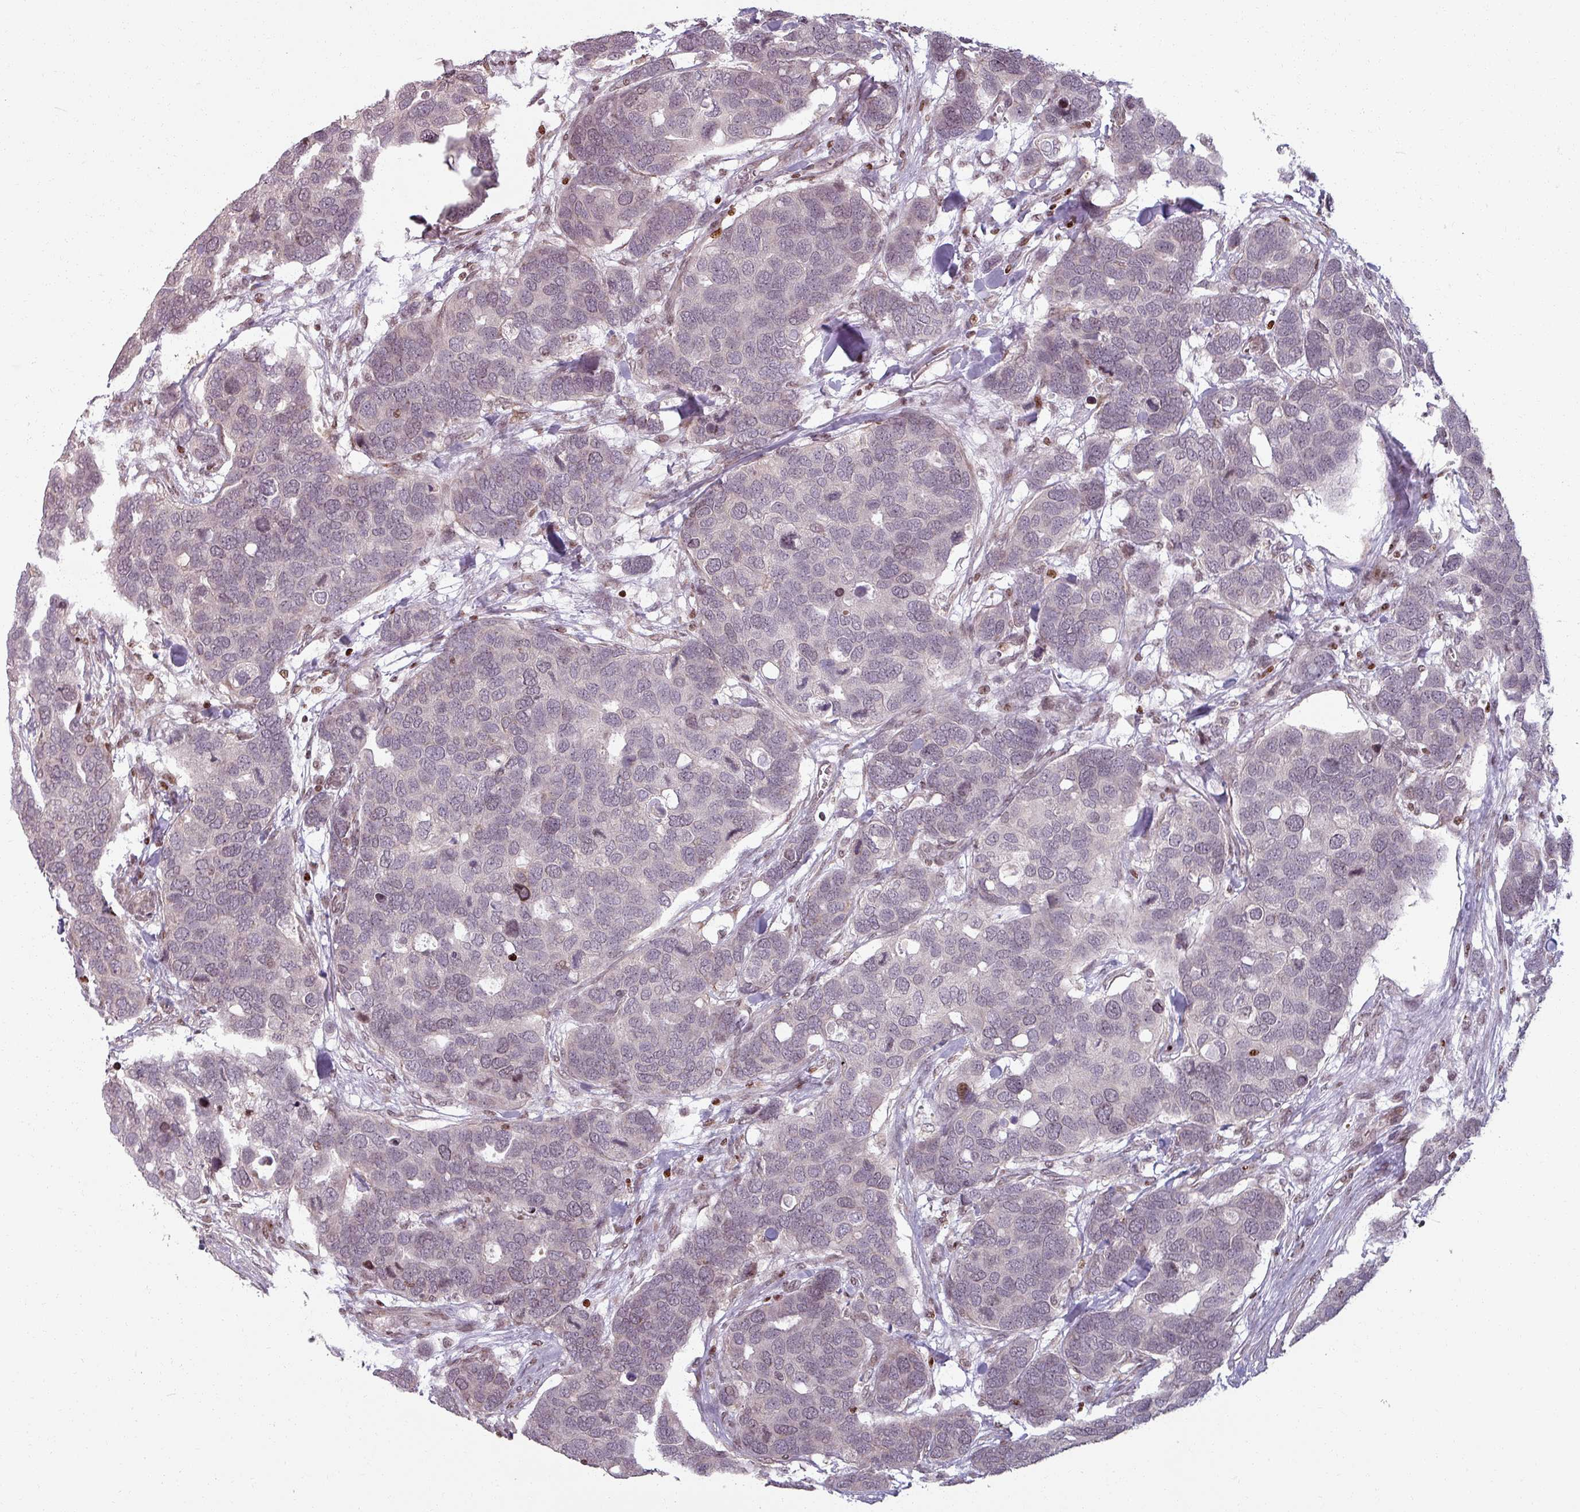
{"staining": {"intensity": "weak", "quantity": "<25%", "location": "nuclear"}, "tissue": "breast cancer", "cell_type": "Tumor cells", "image_type": "cancer", "snomed": [{"axis": "morphology", "description": "Duct carcinoma"}, {"axis": "topography", "description": "Breast"}], "caption": "Protein analysis of intraductal carcinoma (breast) exhibits no significant positivity in tumor cells.", "gene": "NCOR1", "patient": {"sex": "female", "age": 83}}